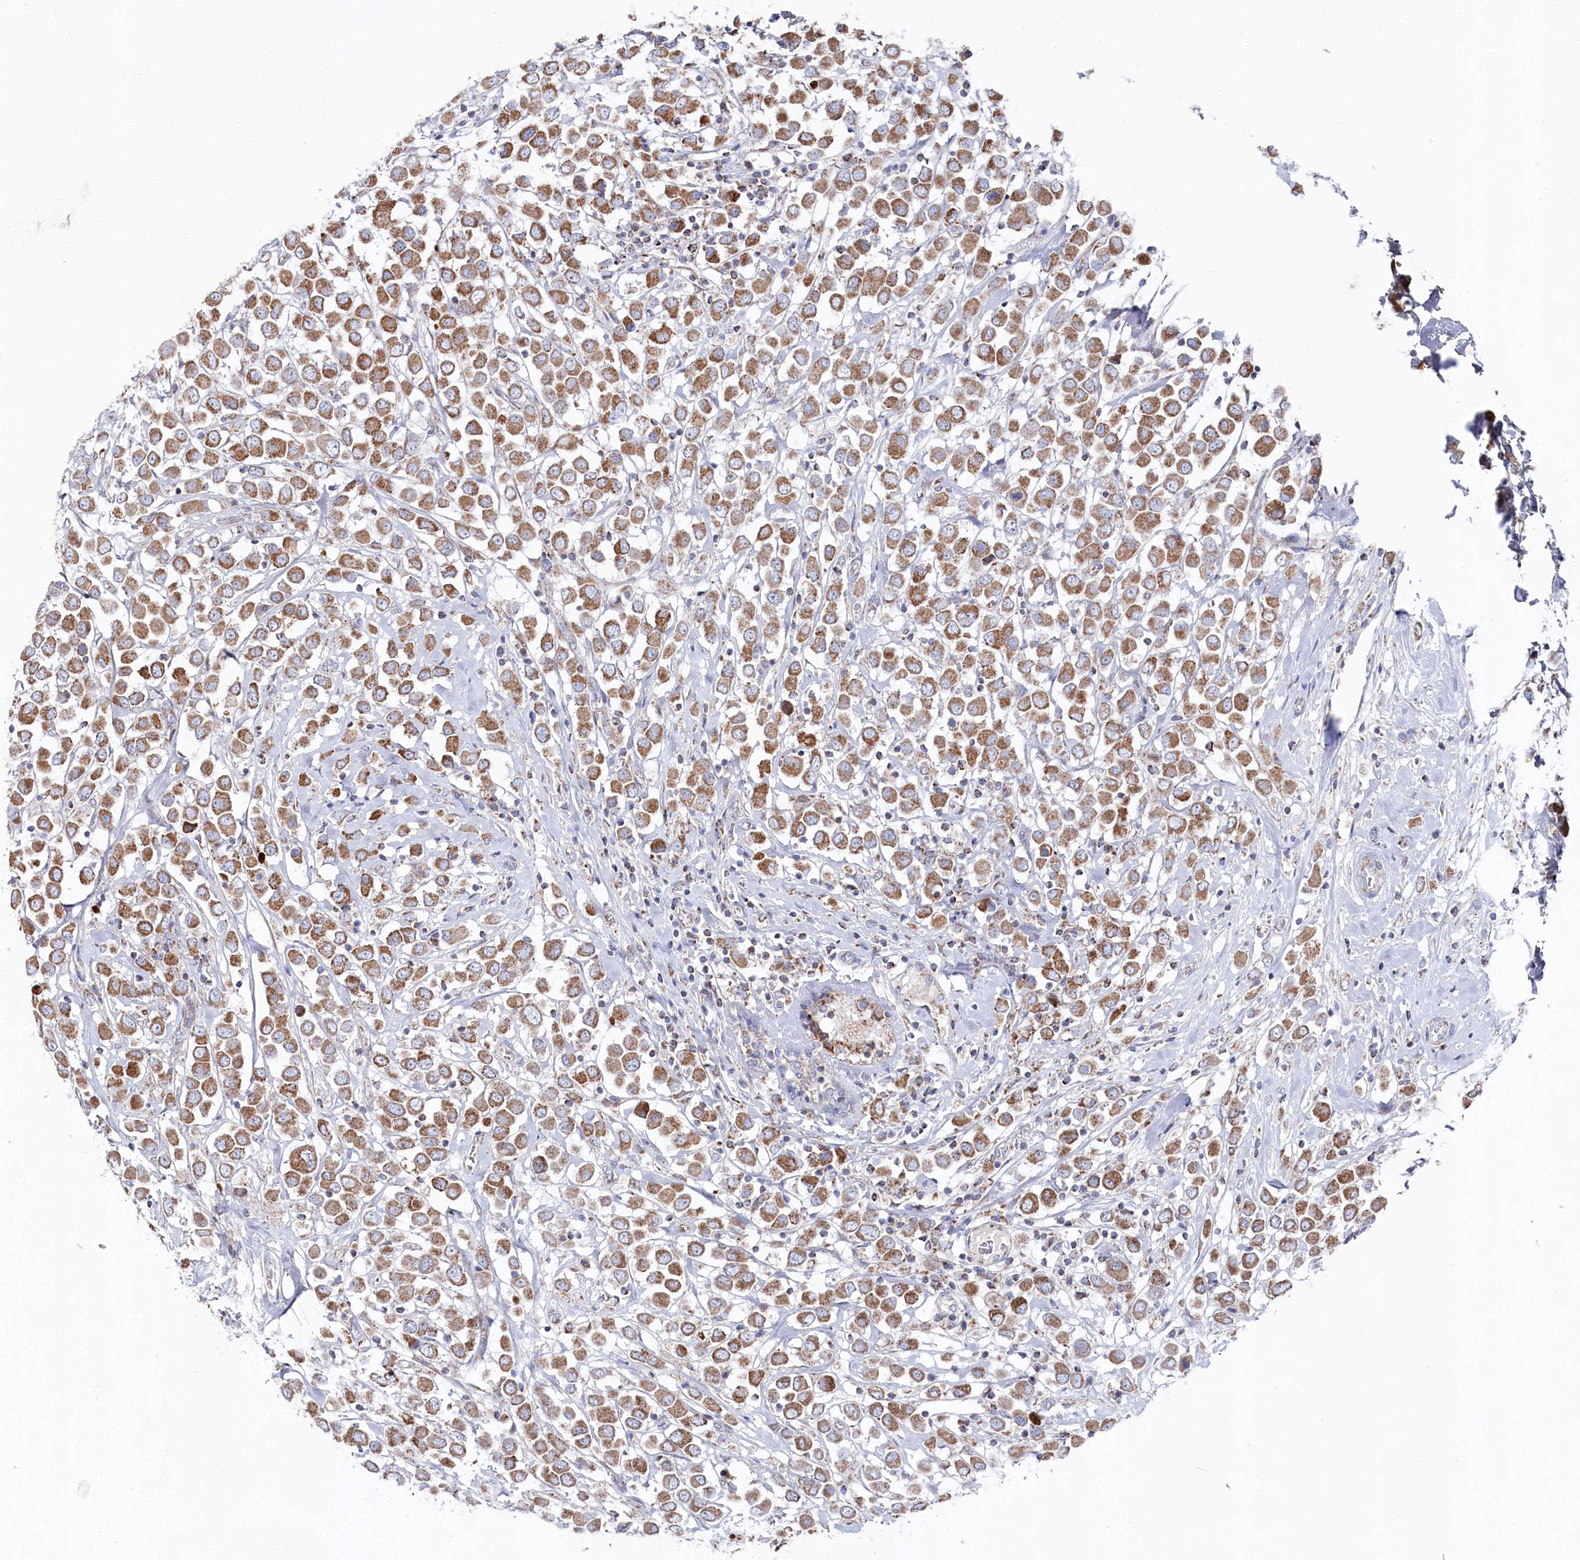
{"staining": {"intensity": "moderate", "quantity": ">75%", "location": "cytoplasmic/membranous"}, "tissue": "breast cancer", "cell_type": "Tumor cells", "image_type": "cancer", "snomed": [{"axis": "morphology", "description": "Duct carcinoma"}, {"axis": "topography", "description": "Breast"}], "caption": "Immunohistochemistry of human breast invasive ductal carcinoma displays medium levels of moderate cytoplasmic/membranous positivity in about >75% of tumor cells.", "gene": "GLS2", "patient": {"sex": "female", "age": 61}}